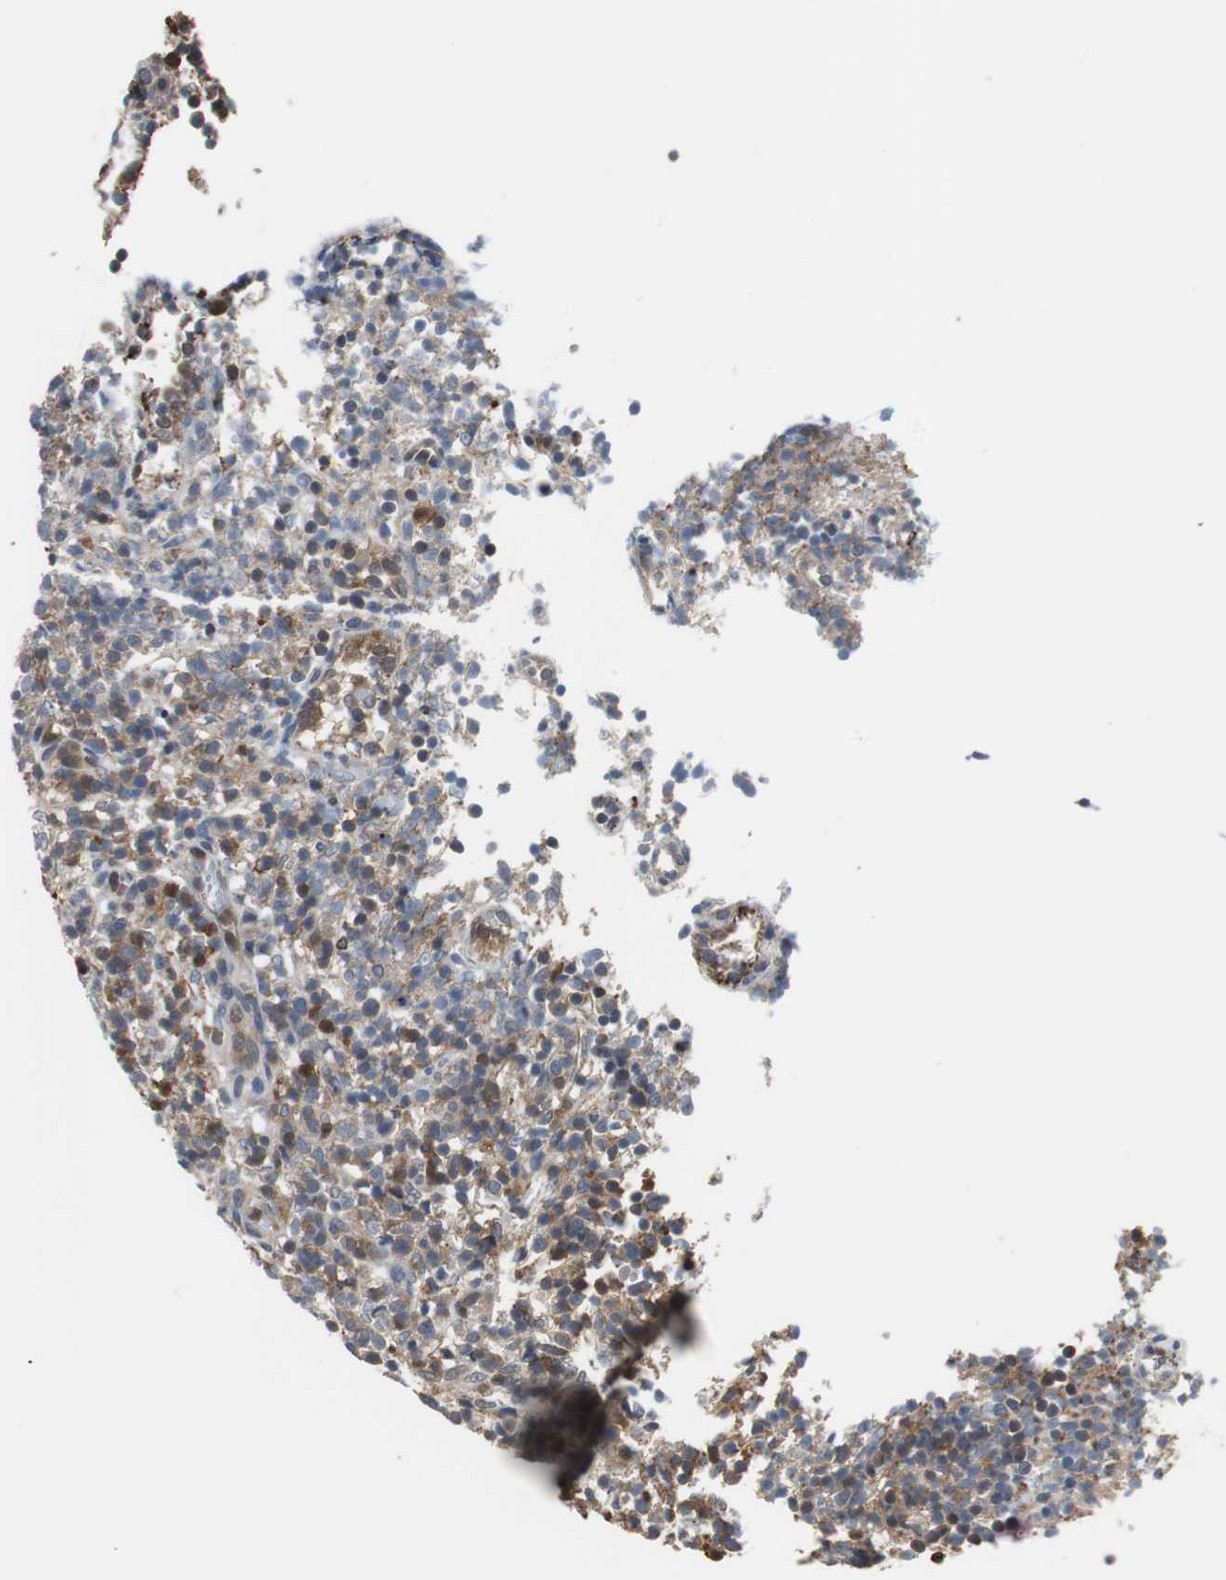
{"staining": {"intensity": "negative", "quantity": "none", "location": "none"}, "tissue": "lymphoma", "cell_type": "Tumor cells", "image_type": "cancer", "snomed": [{"axis": "morphology", "description": "Malignant lymphoma, non-Hodgkin's type, High grade"}, {"axis": "topography", "description": "Lymph node"}], "caption": "Tumor cells show no significant expression in lymphoma. Nuclei are stained in blue.", "gene": "ANXA4", "patient": {"sex": "female", "age": 76}}